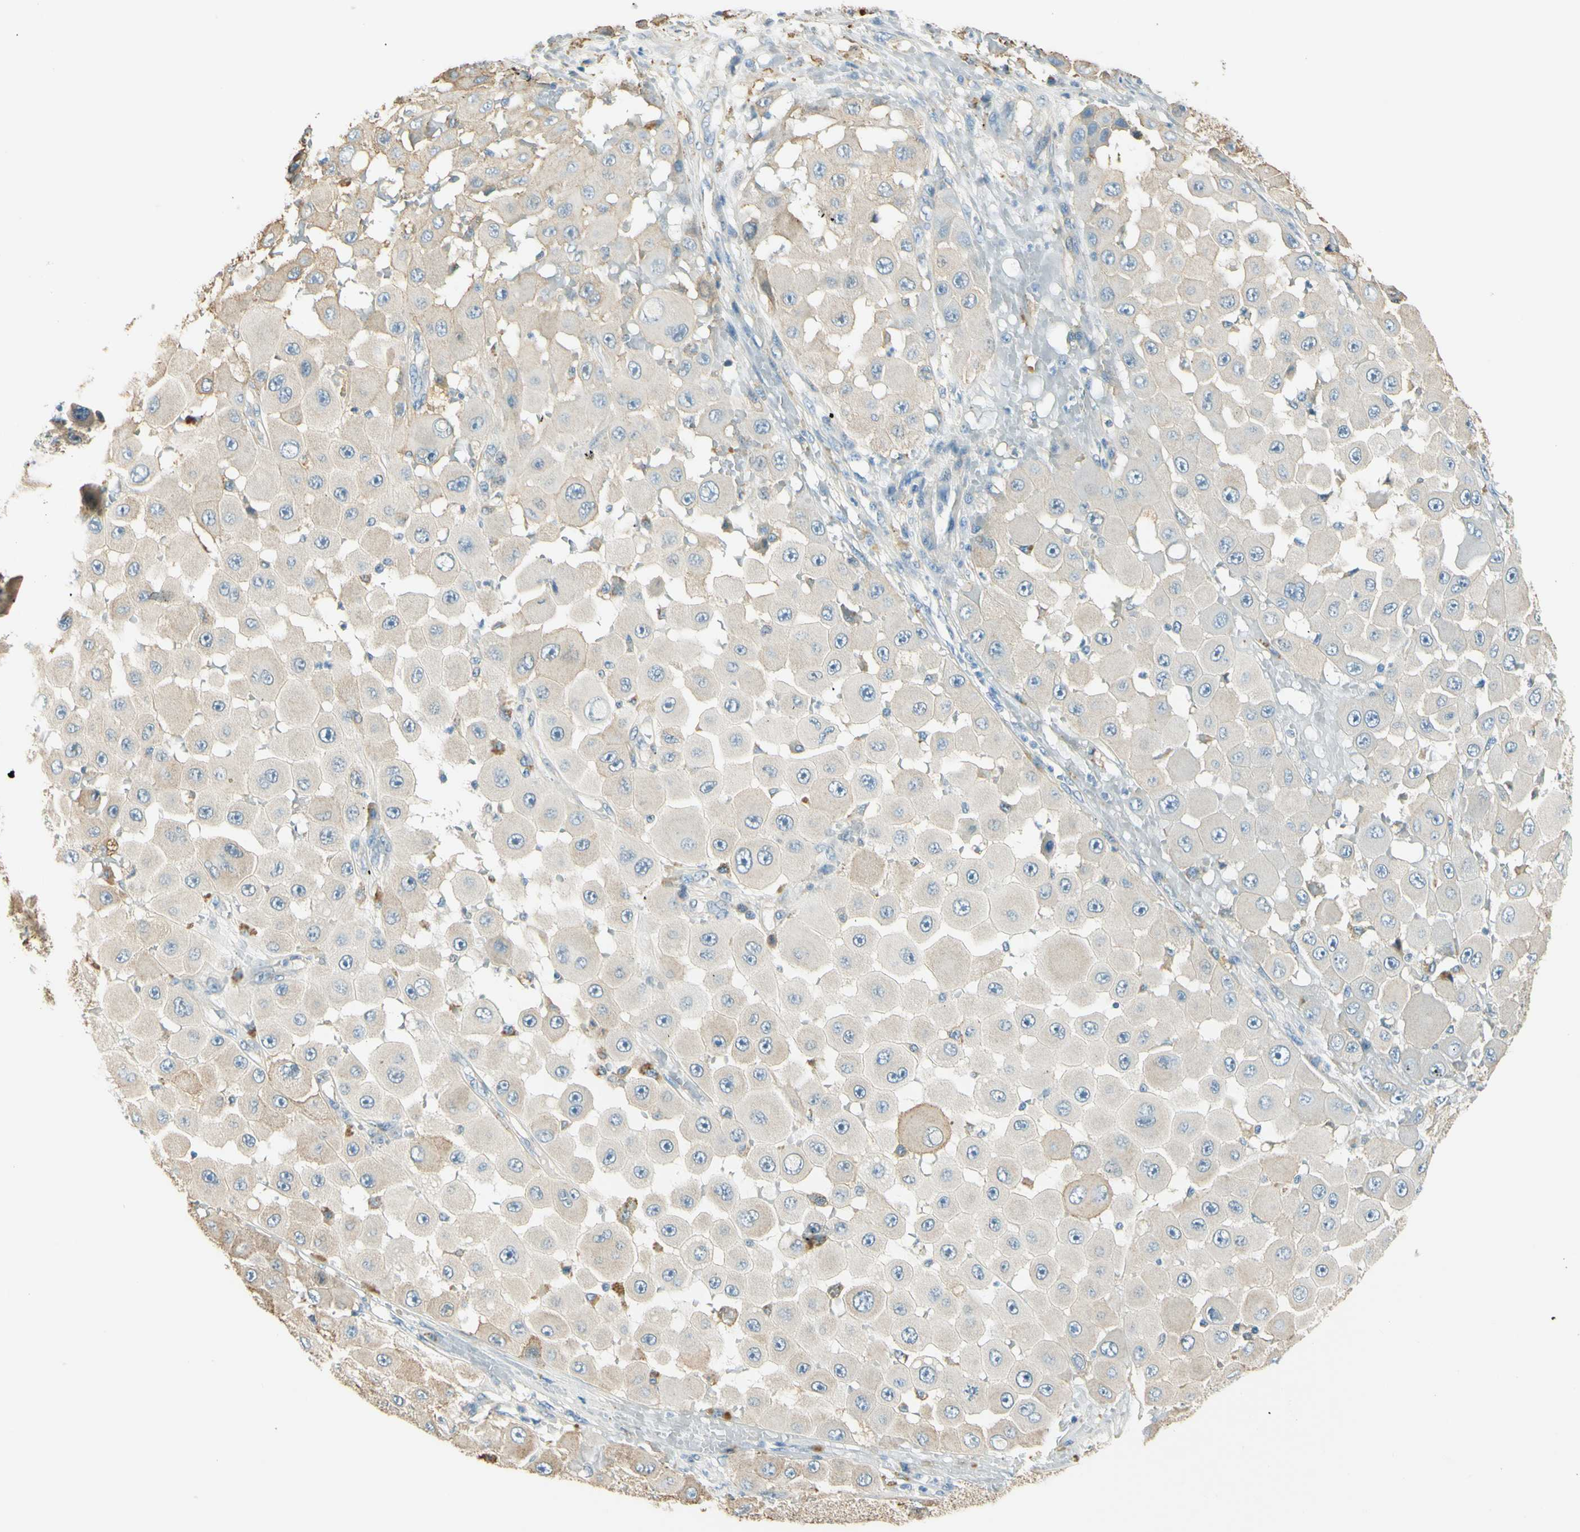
{"staining": {"intensity": "weak", "quantity": "<25%", "location": "cytoplasmic/membranous"}, "tissue": "melanoma", "cell_type": "Tumor cells", "image_type": "cancer", "snomed": [{"axis": "morphology", "description": "Malignant melanoma, NOS"}, {"axis": "topography", "description": "Skin"}], "caption": "An image of human malignant melanoma is negative for staining in tumor cells.", "gene": "LAMA3", "patient": {"sex": "female", "age": 81}}